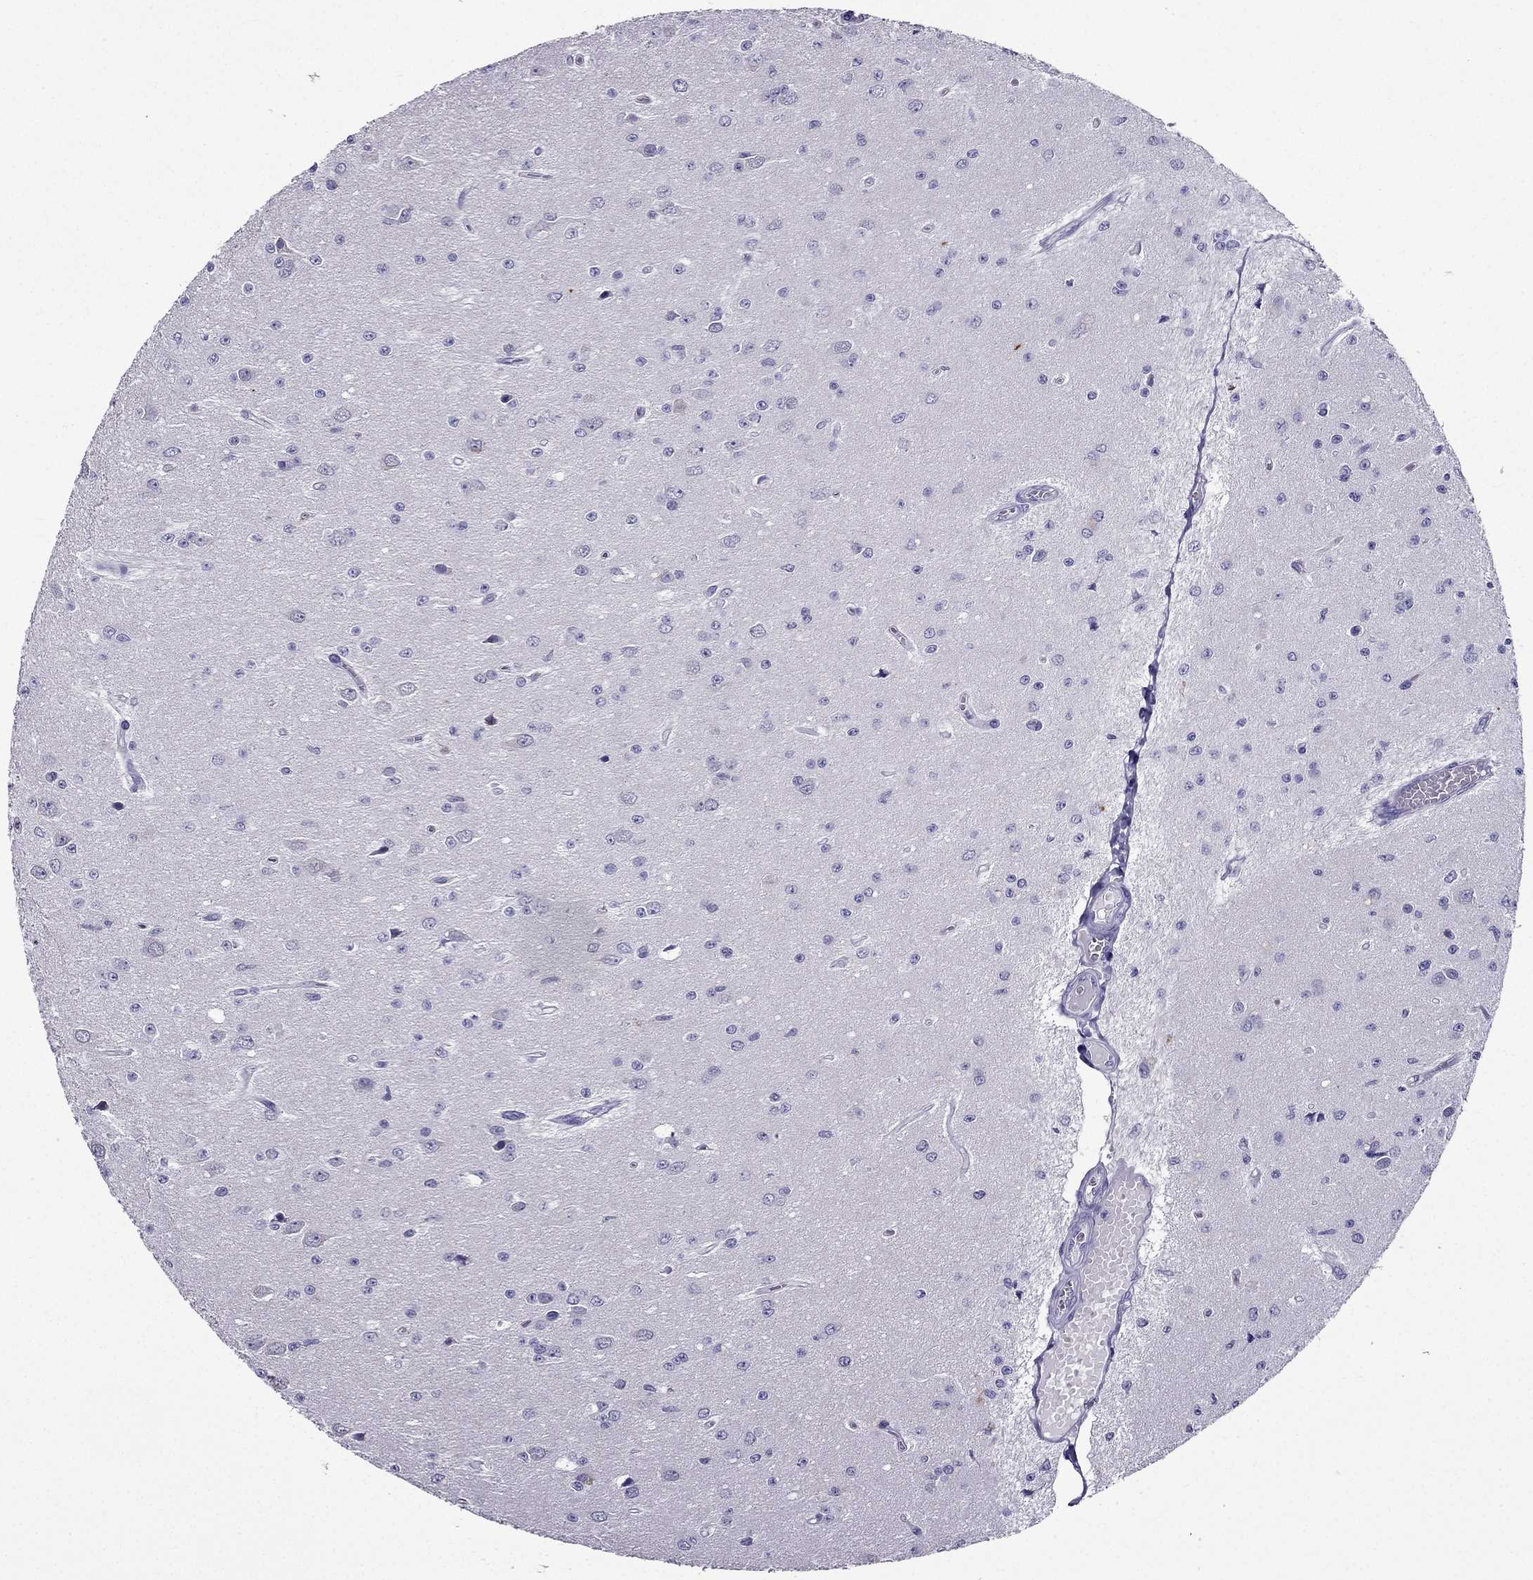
{"staining": {"intensity": "negative", "quantity": "none", "location": "none"}, "tissue": "glioma", "cell_type": "Tumor cells", "image_type": "cancer", "snomed": [{"axis": "morphology", "description": "Glioma, malignant, Low grade"}, {"axis": "topography", "description": "Brain"}], "caption": "Glioma was stained to show a protein in brown. There is no significant positivity in tumor cells.", "gene": "ZNF541", "patient": {"sex": "female", "age": 45}}